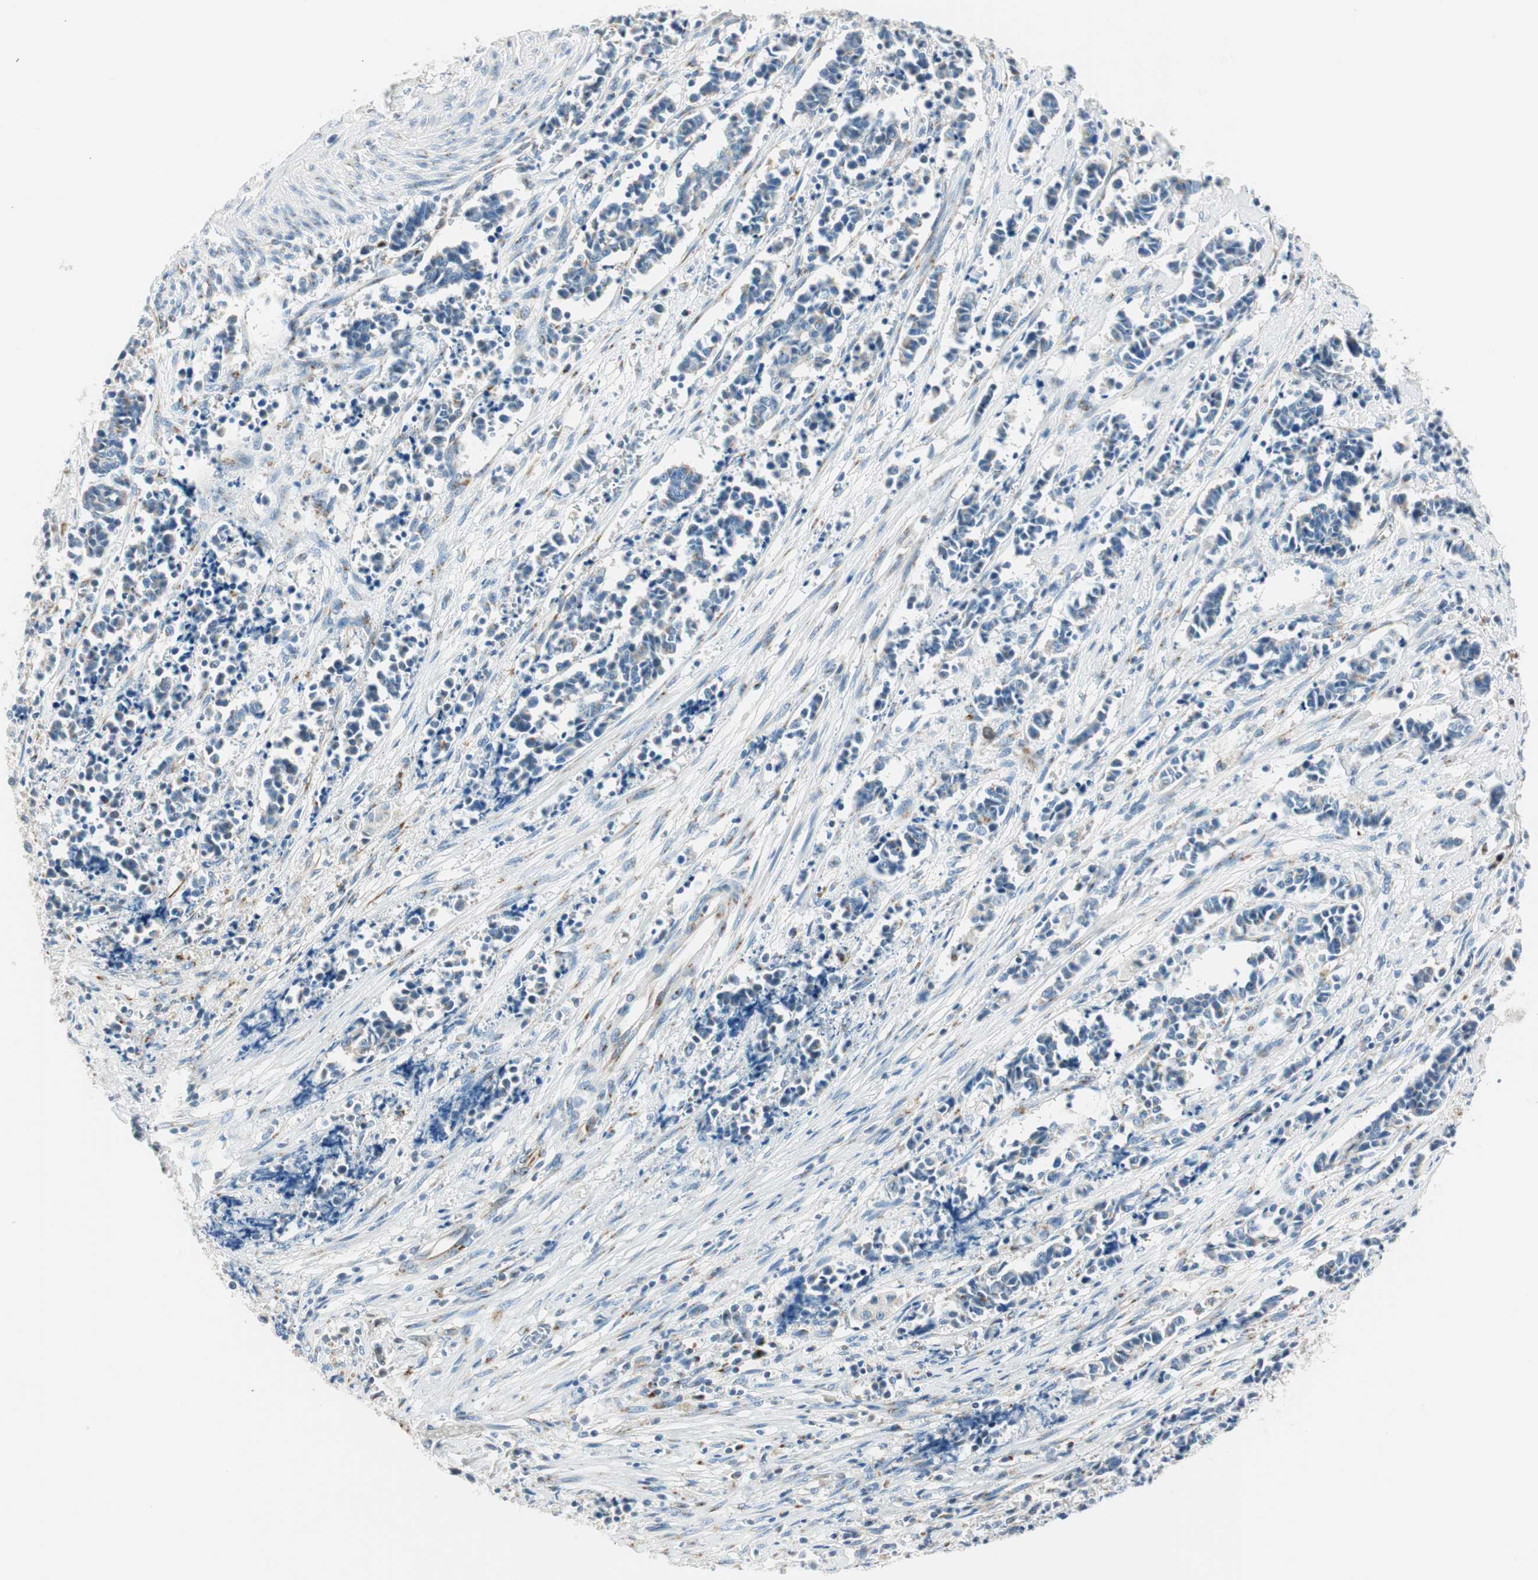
{"staining": {"intensity": "negative", "quantity": "none", "location": "none"}, "tissue": "cervical cancer", "cell_type": "Tumor cells", "image_type": "cancer", "snomed": [{"axis": "morphology", "description": "Squamous cell carcinoma, NOS"}, {"axis": "topography", "description": "Cervix"}], "caption": "Image shows no significant protein positivity in tumor cells of cervical cancer.", "gene": "TMF1", "patient": {"sex": "female", "age": 35}}